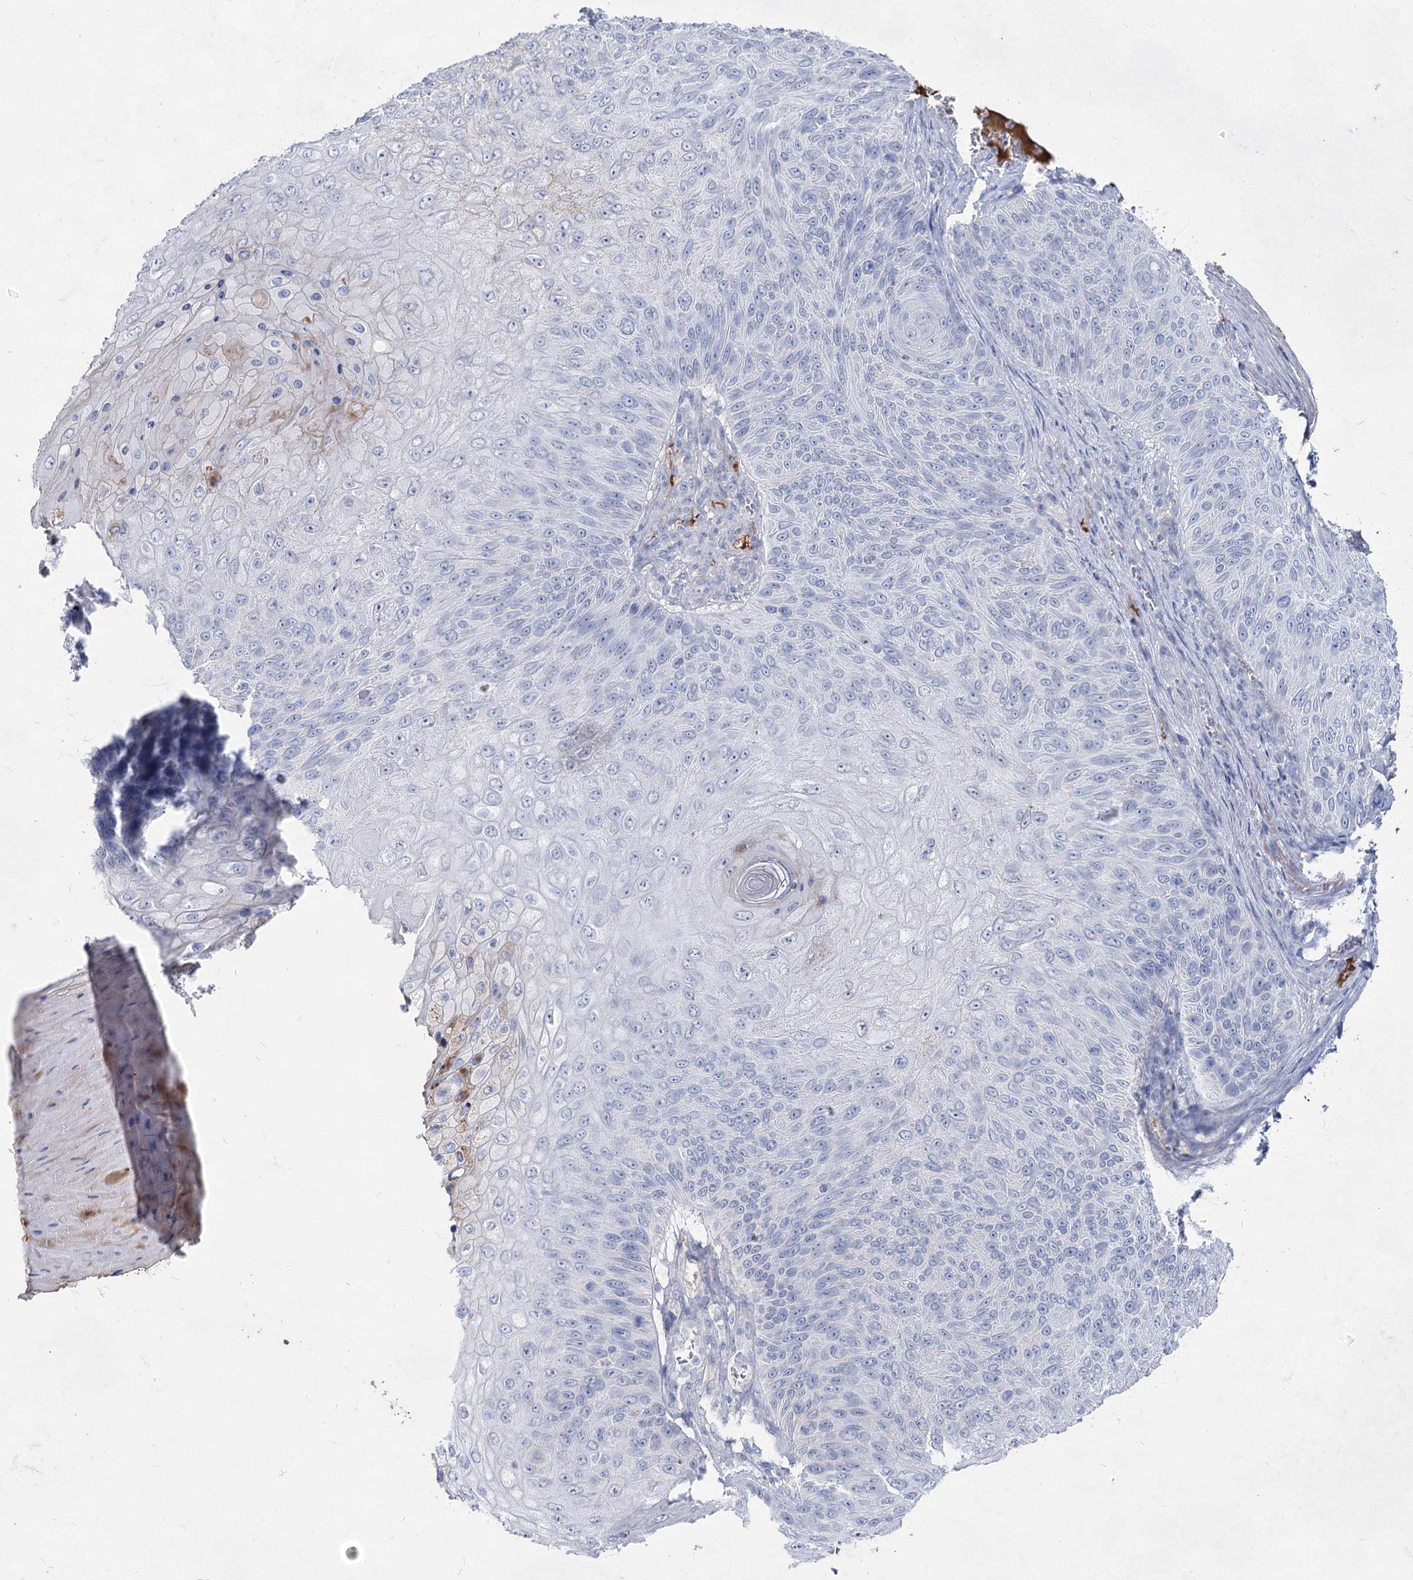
{"staining": {"intensity": "negative", "quantity": "none", "location": "none"}, "tissue": "skin cancer", "cell_type": "Tumor cells", "image_type": "cancer", "snomed": [{"axis": "morphology", "description": "Squamous cell carcinoma, NOS"}, {"axis": "topography", "description": "Skin"}], "caption": "High power microscopy image of an IHC image of skin squamous cell carcinoma, revealing no significant expression in tumor cells.", "gene": "ACRV1", "patient": {"sex": "female", "age": 88}}